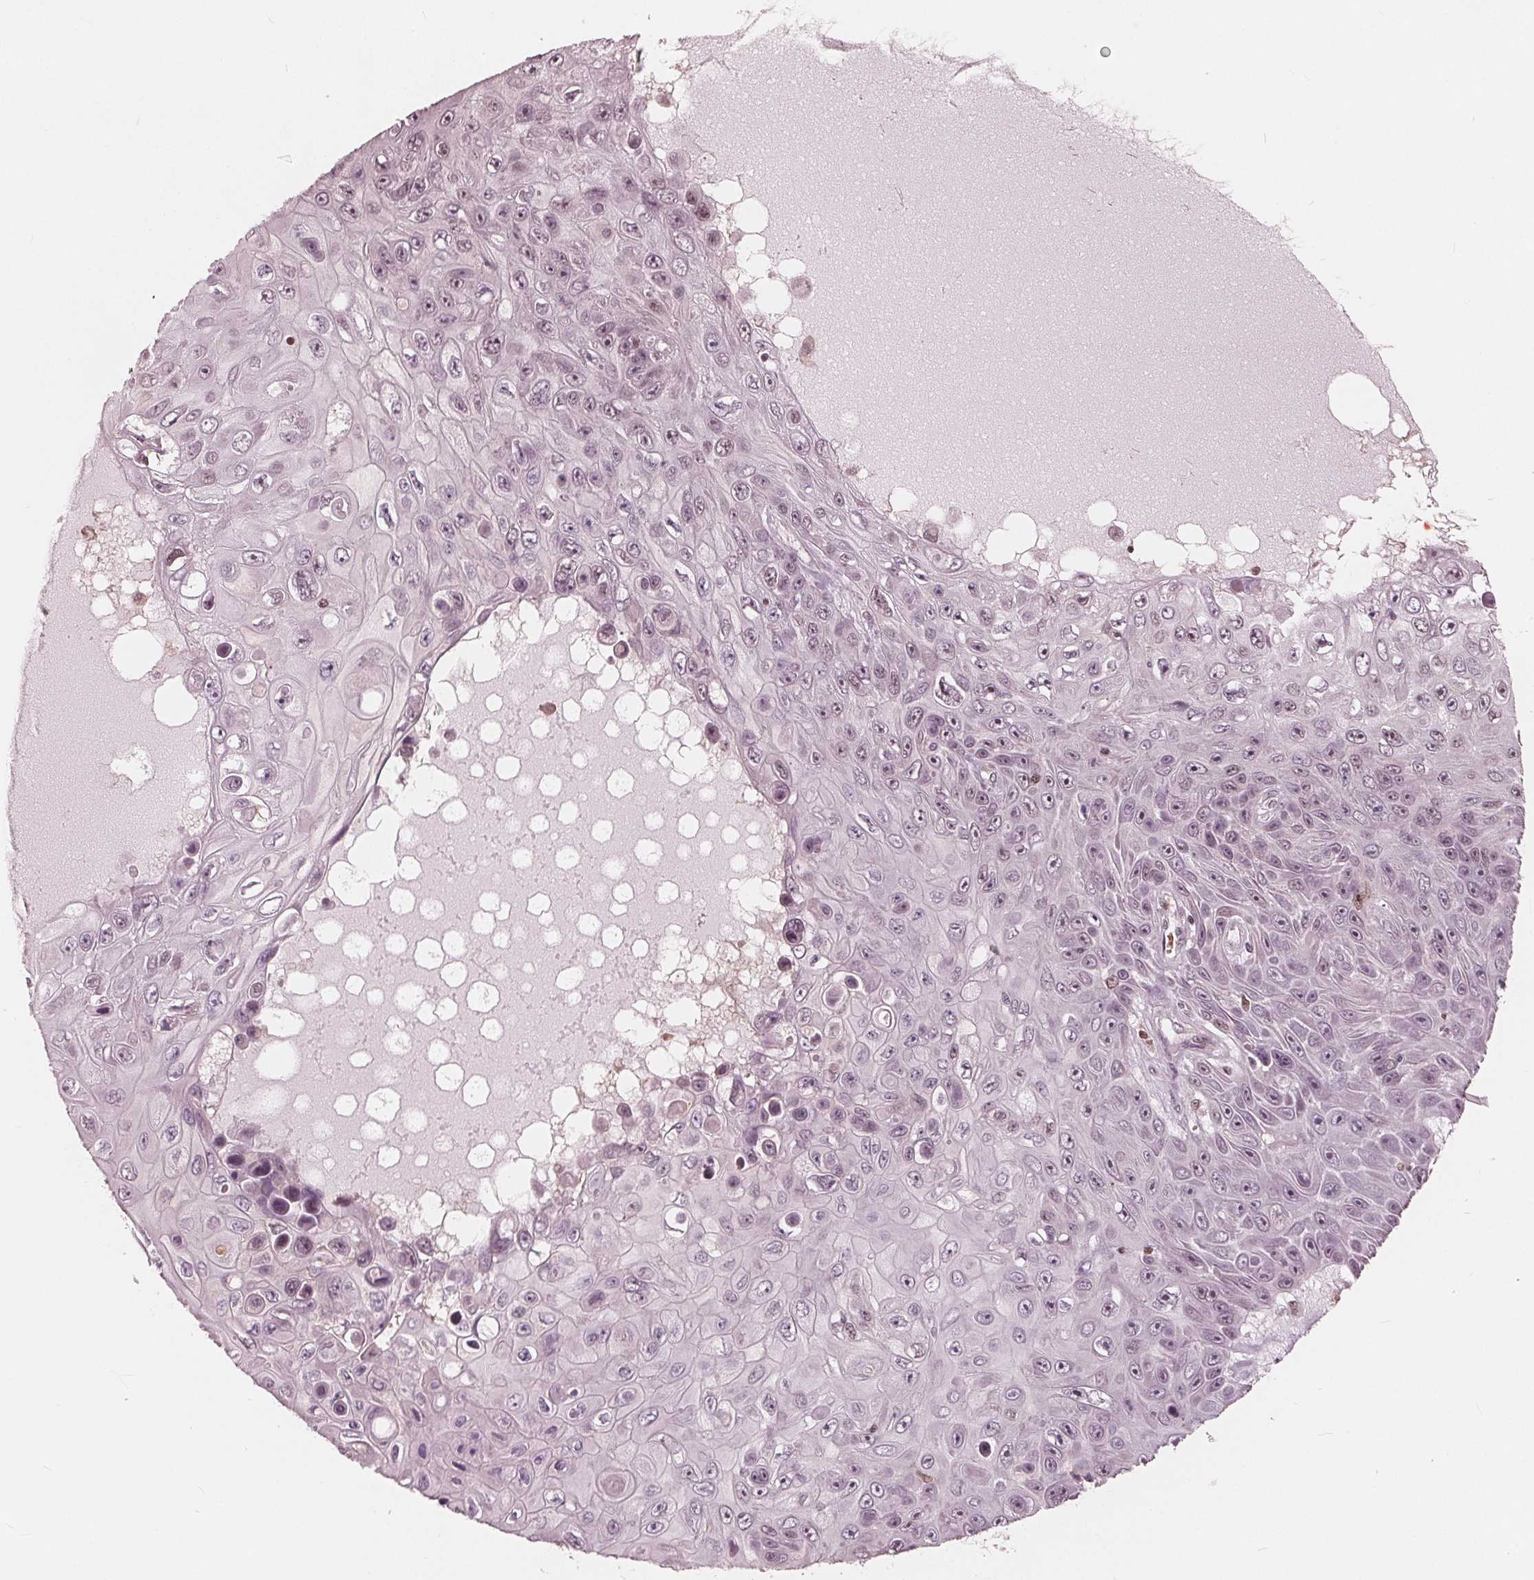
{"staining": {"intensity": "weak", "quantity": "<25%", "location": "nuclear"}, "tissue": "skin cancer", "cell_type": "Tumor cells", "image_type": "cancer", "snomed": [{"axis": "morphology", "description": "Squamous cell carcinoma, NOS"}, {"axis": "topography", "description": "Skin"}], "caption": "This is an immunohistochemistry (IHC) histopathology image of human skin cancer (squamous cell carcinoma). There is no staining in tumor cells.", "gene": "HIRIP3", "patient": {"sex": "male", "age": 82}}